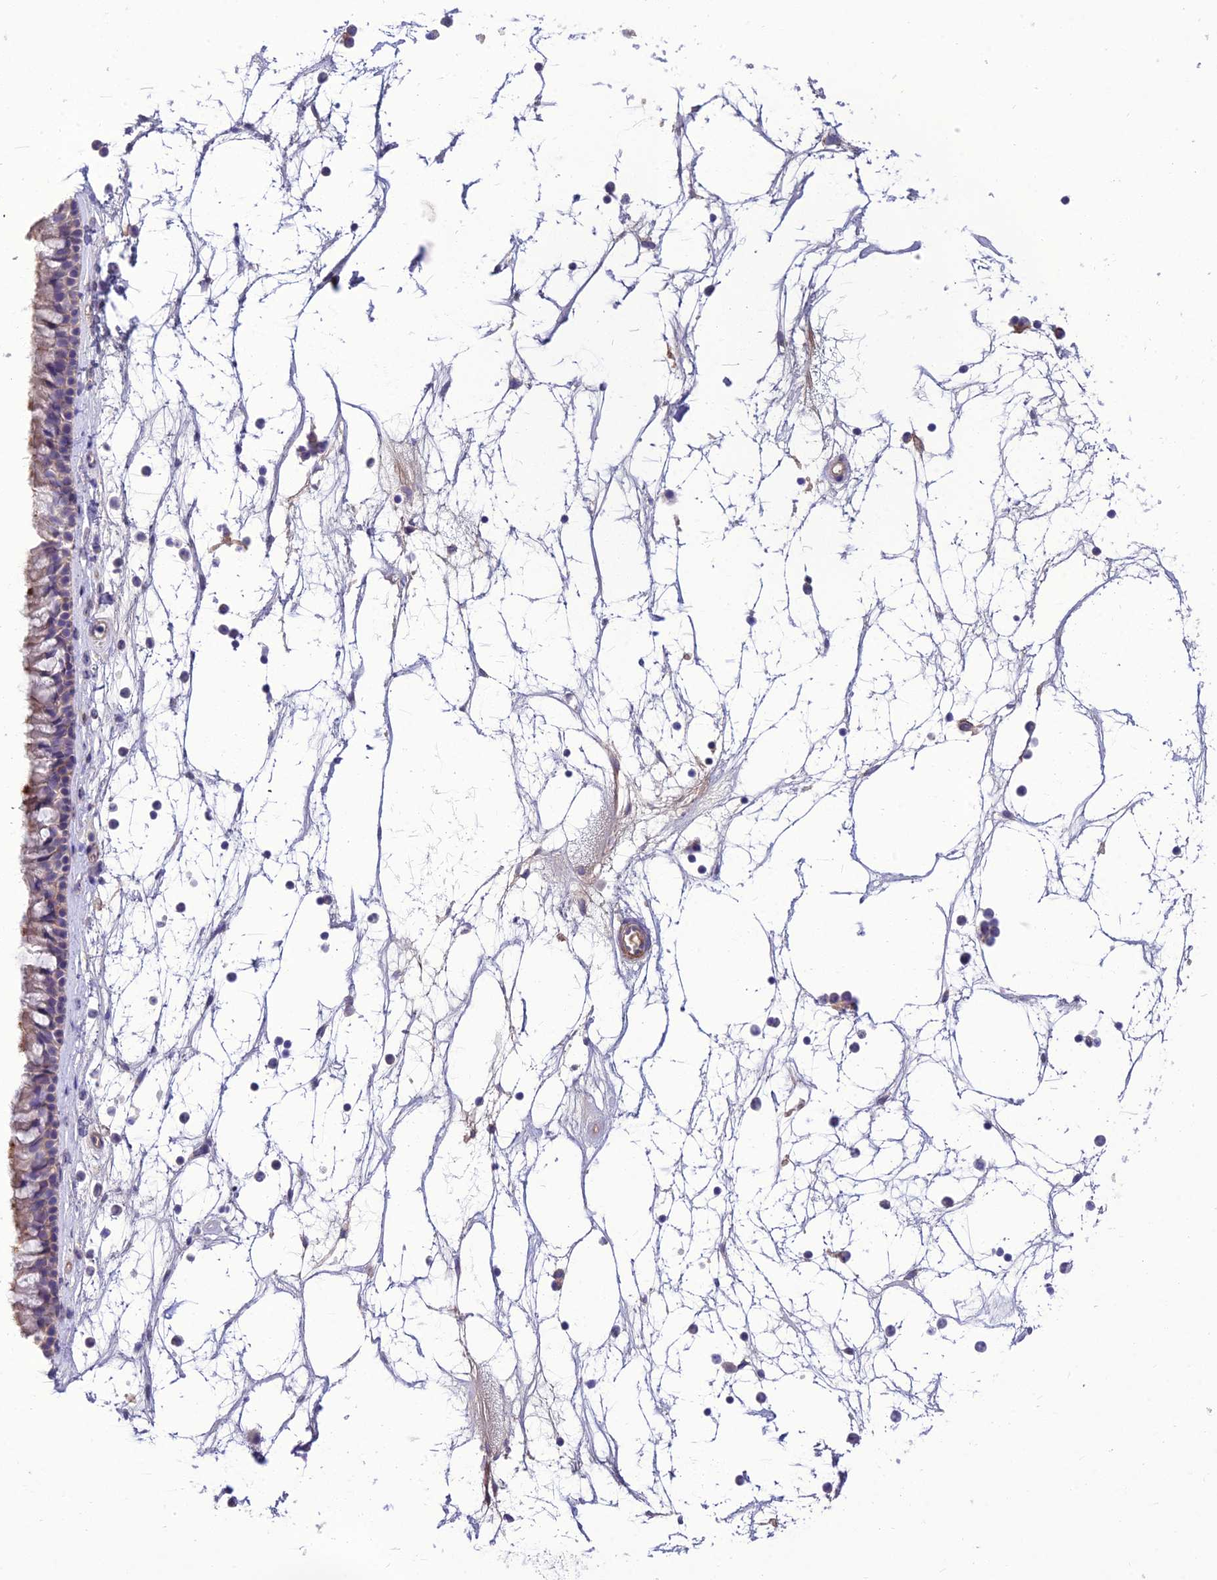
{"staining": {"intensity": "strong", "quantity": "25%-75%", "location": "cytoplasmic/membranous"}, "tissue": "nasopharynx", "cell_type": "Respiratory epithelial cells", "image_type": "normal", "snomed": [{"axis": "morphology", "description": "Normal tissue, NOS"}, {"axis": "topography", "description": "Nasopharynx"}], "caption": "Nasopharynx stained with immunohistochemistry (IHC) exhibits strong cytoplasmic/membranous positivity in approximately 25%-75% of respiratory epithelial cells.", "gene": "TEKT3", "patient": {"sex": "male", "age": 64}}